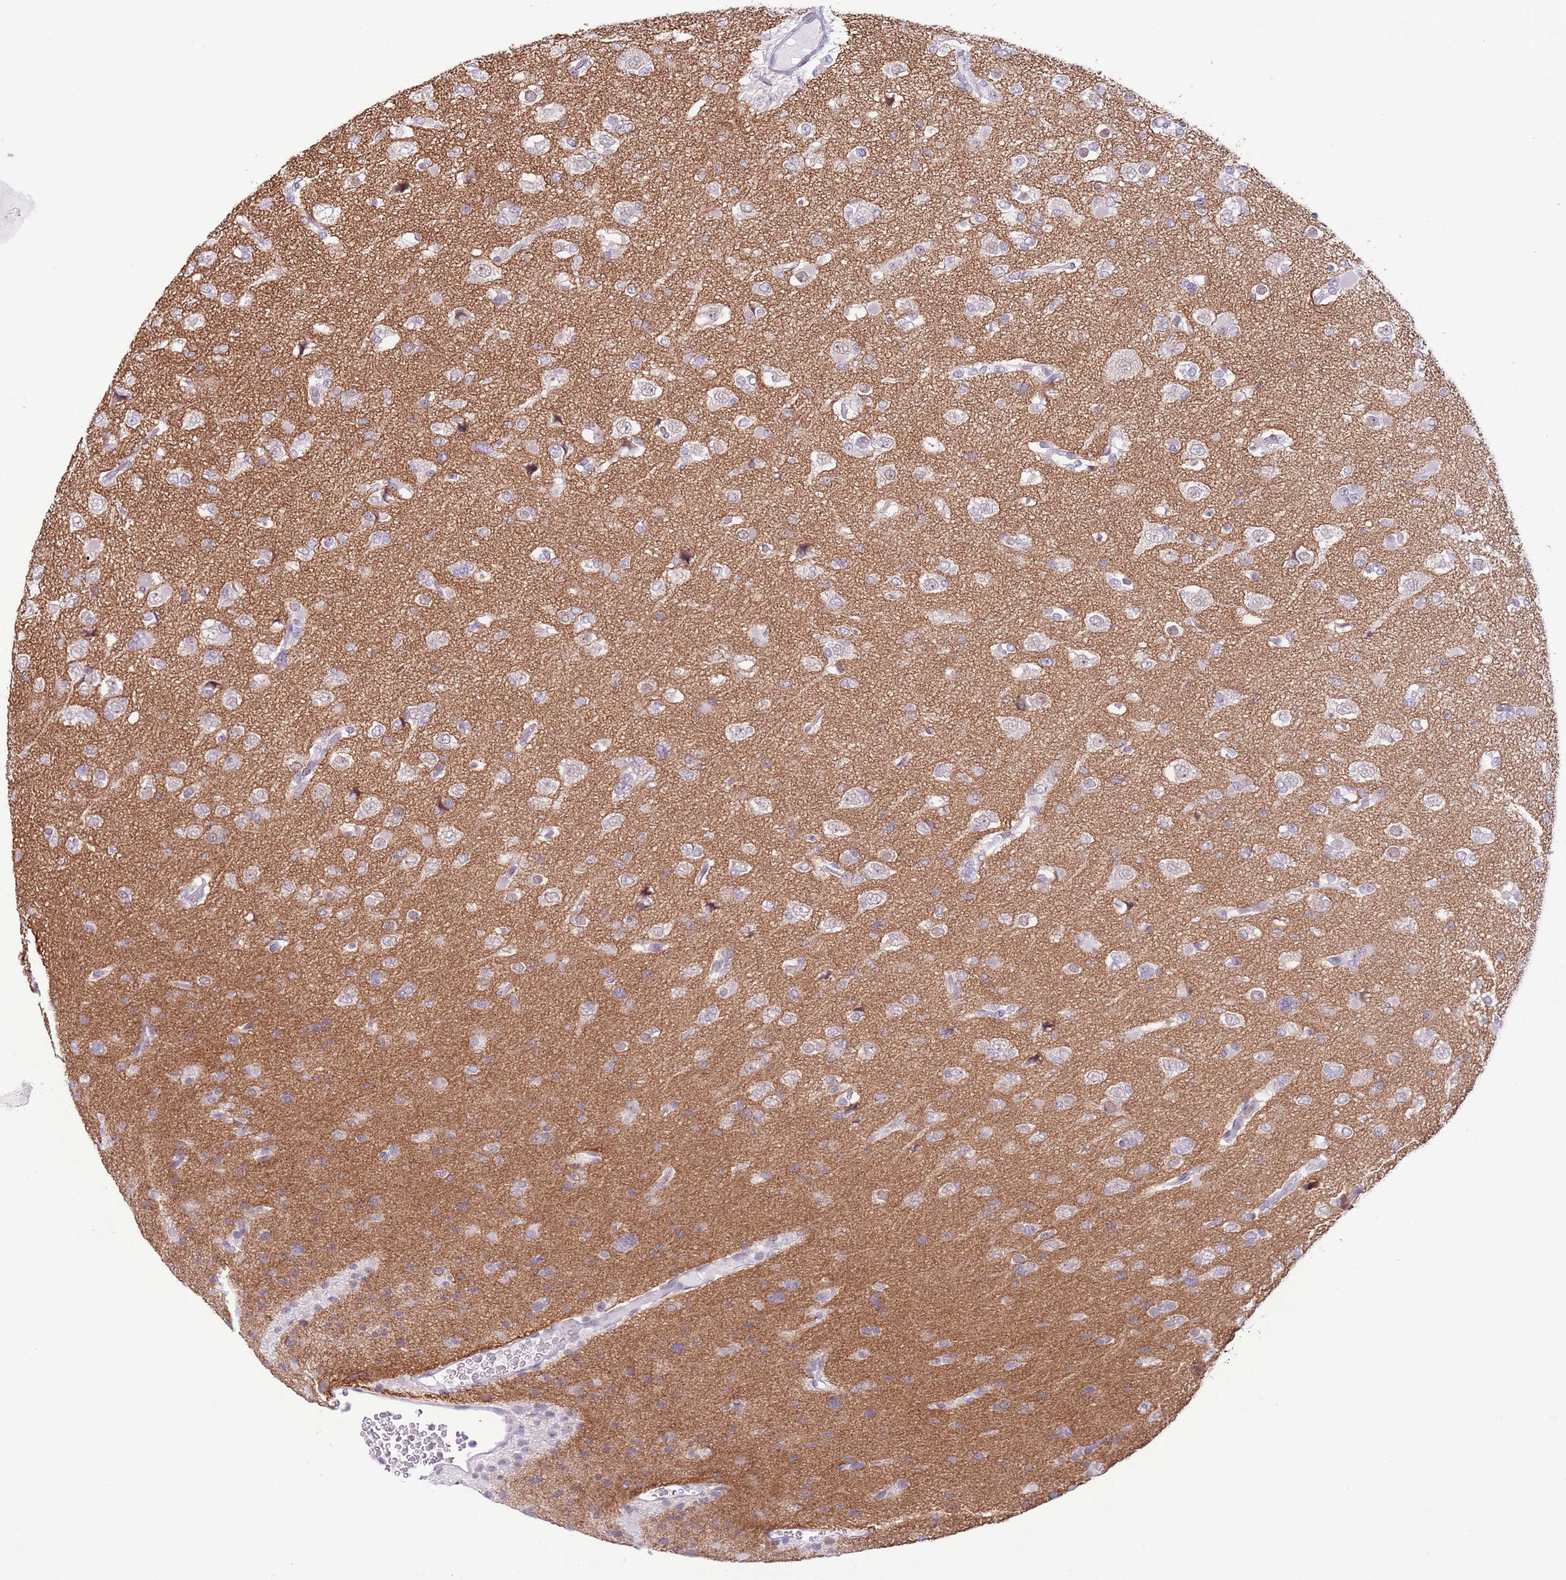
{"staining": {"intensity": "negative", "quantity": "none", "location": "none"}, "tissue": "glioma", "cell_type": "Tumor cells", "image_type": "cancer", "snomed": [{"axis": "morphology", "description": "Glioma, malignant, Low grade"}, {"axis": "topography", "description": "Brain"}], "caption": "Immunohistochemistry (IHC) micrograph of neoplastic tissue: human malignant low-grade glioma stained with DAB (3,3'-diaminobenzidine) reveals no significant protein positivity in tumor cells. The staining was performed using DAB (3,3'-diaminobenzidine) to visualize the protein expression in brown, while the nuclei were stained in blue with hematoxylin (Magnification: 20x).", "gene": "ZNF576", "patient": {"sex": "female", "age": 22}}